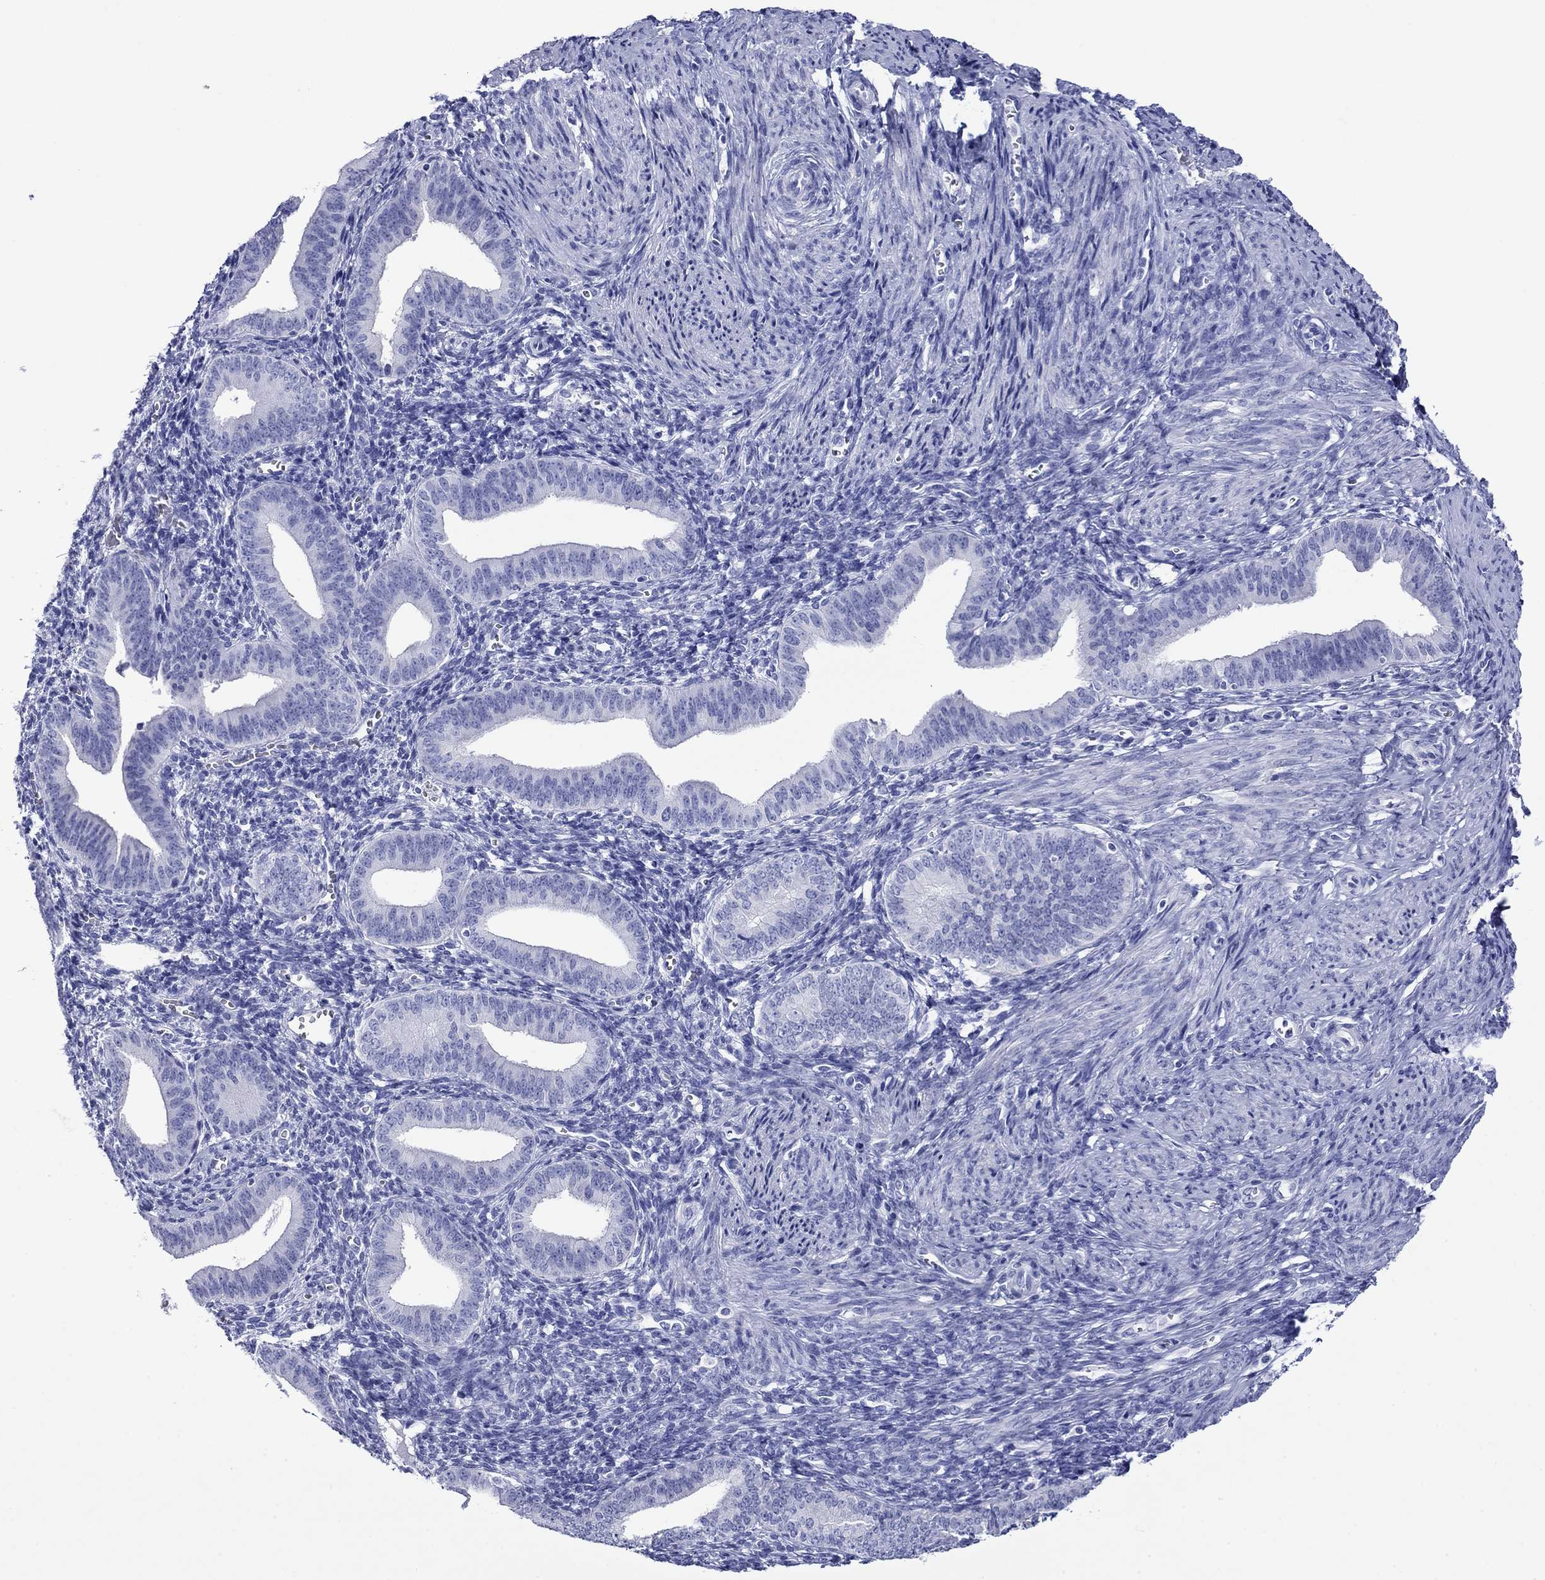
{"staining": {"intensity": "negative", "quantity": "none", "location": "none"}, "tissue": "endometrium", "cell_type": "Cells in endometrial stroma", "image_type": "normal", "snomed": [{"axis": "morphology", "description": "Normal tissue, NOS"}, {"axis": "topography", "description": "Endometrium"}], "caption": "Immunohistochemistry (IHC) of normal endometrium exhibits no staining in cells in endometrial stroma.", "gene": "GIP", "patient": {"sex": "female", "age": 42}}